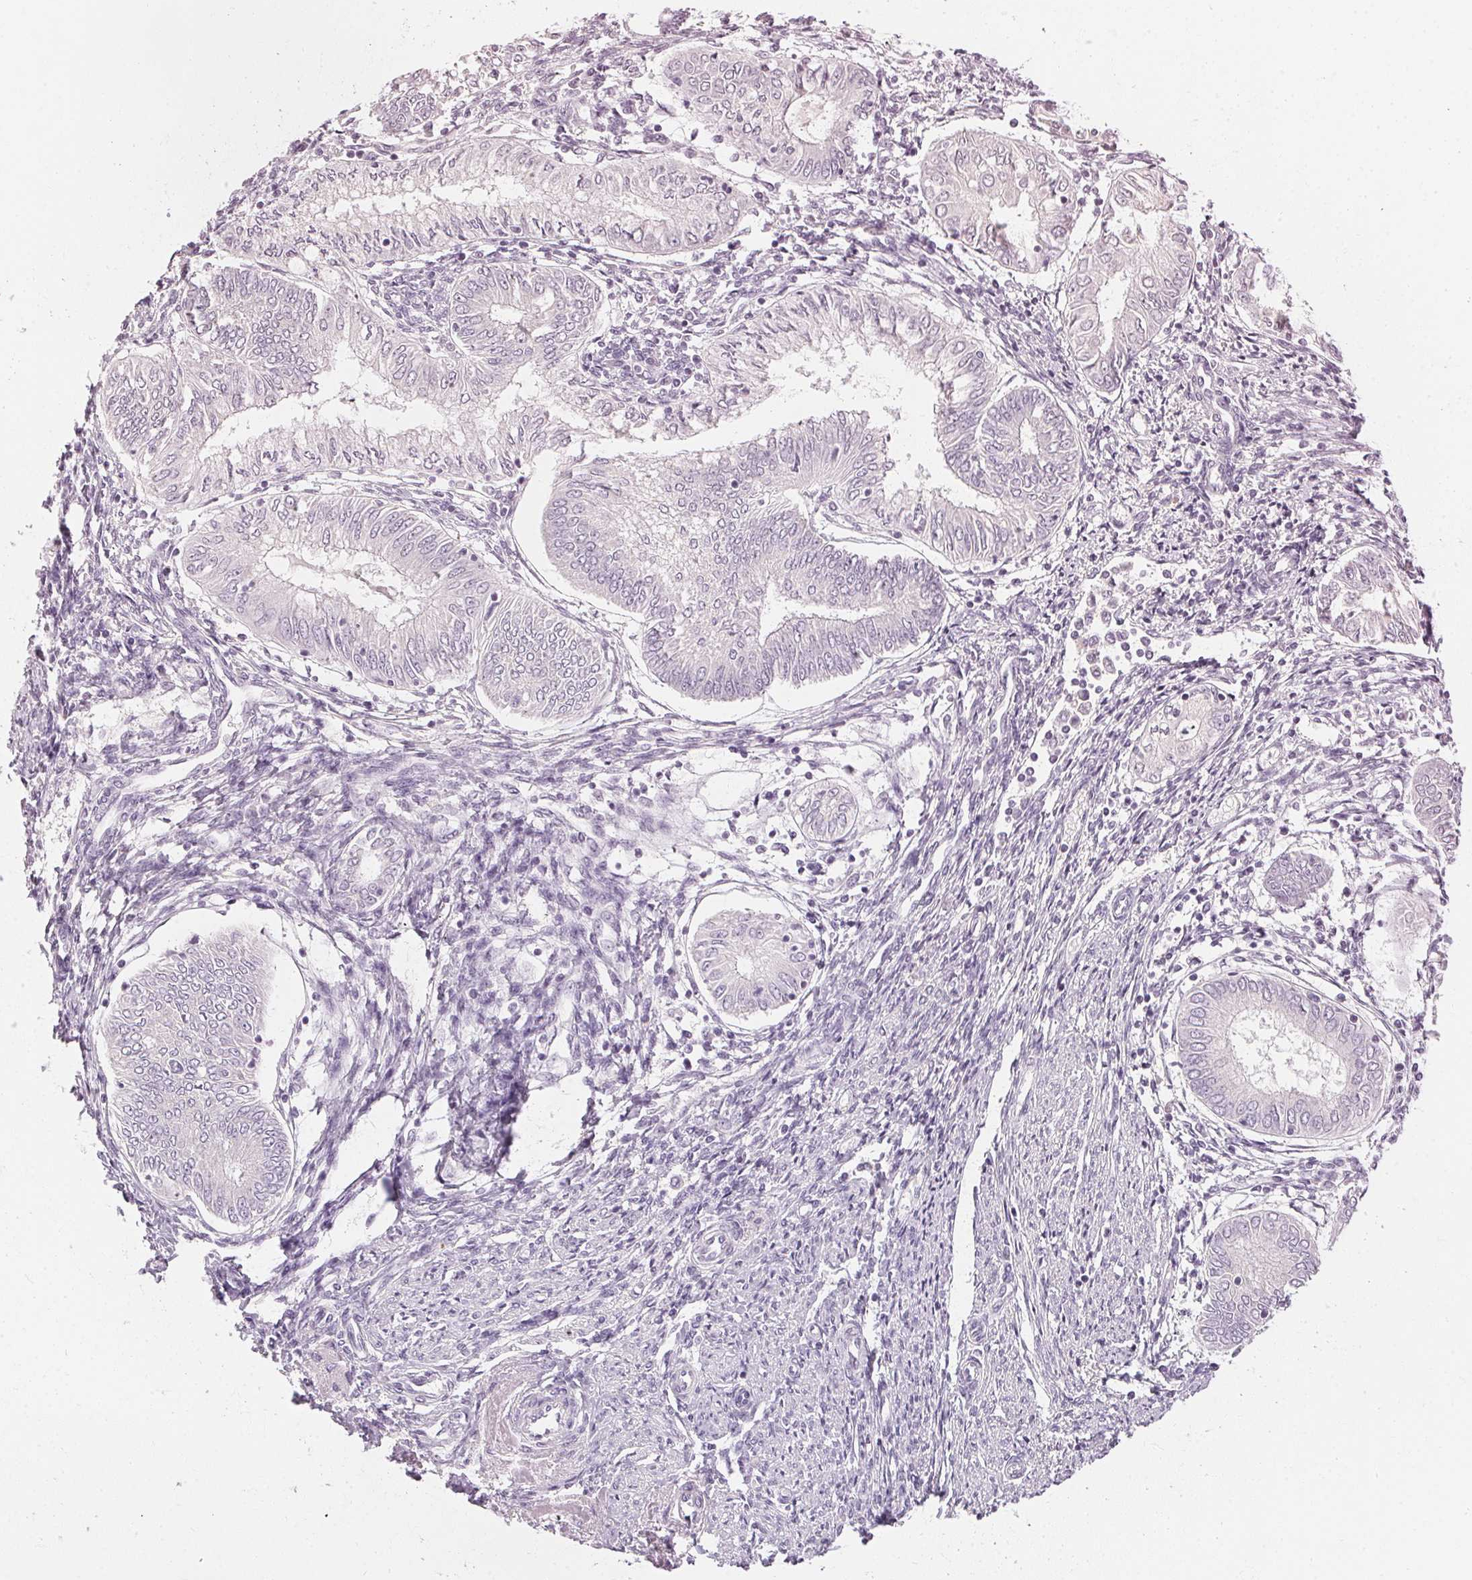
{"staining": {"intensity": "negative", "quantity": "none", "location": "none"}, "tissue": "endometrial cancer", "cell_type": "Tumor cells", "image_type": "cancer", "snomed": [{"axis": "morphology", "description": "Adenocarcinoma, NOS"}, {"axis": "topography", "description": "Endometrium"}], "caption": "The photomicrograph reveals no staining of tumor cells in endometrial cancer (adenocarcinoma).", "gene": "TMEM72", "patient": {"sex": "female", "age": 68}}